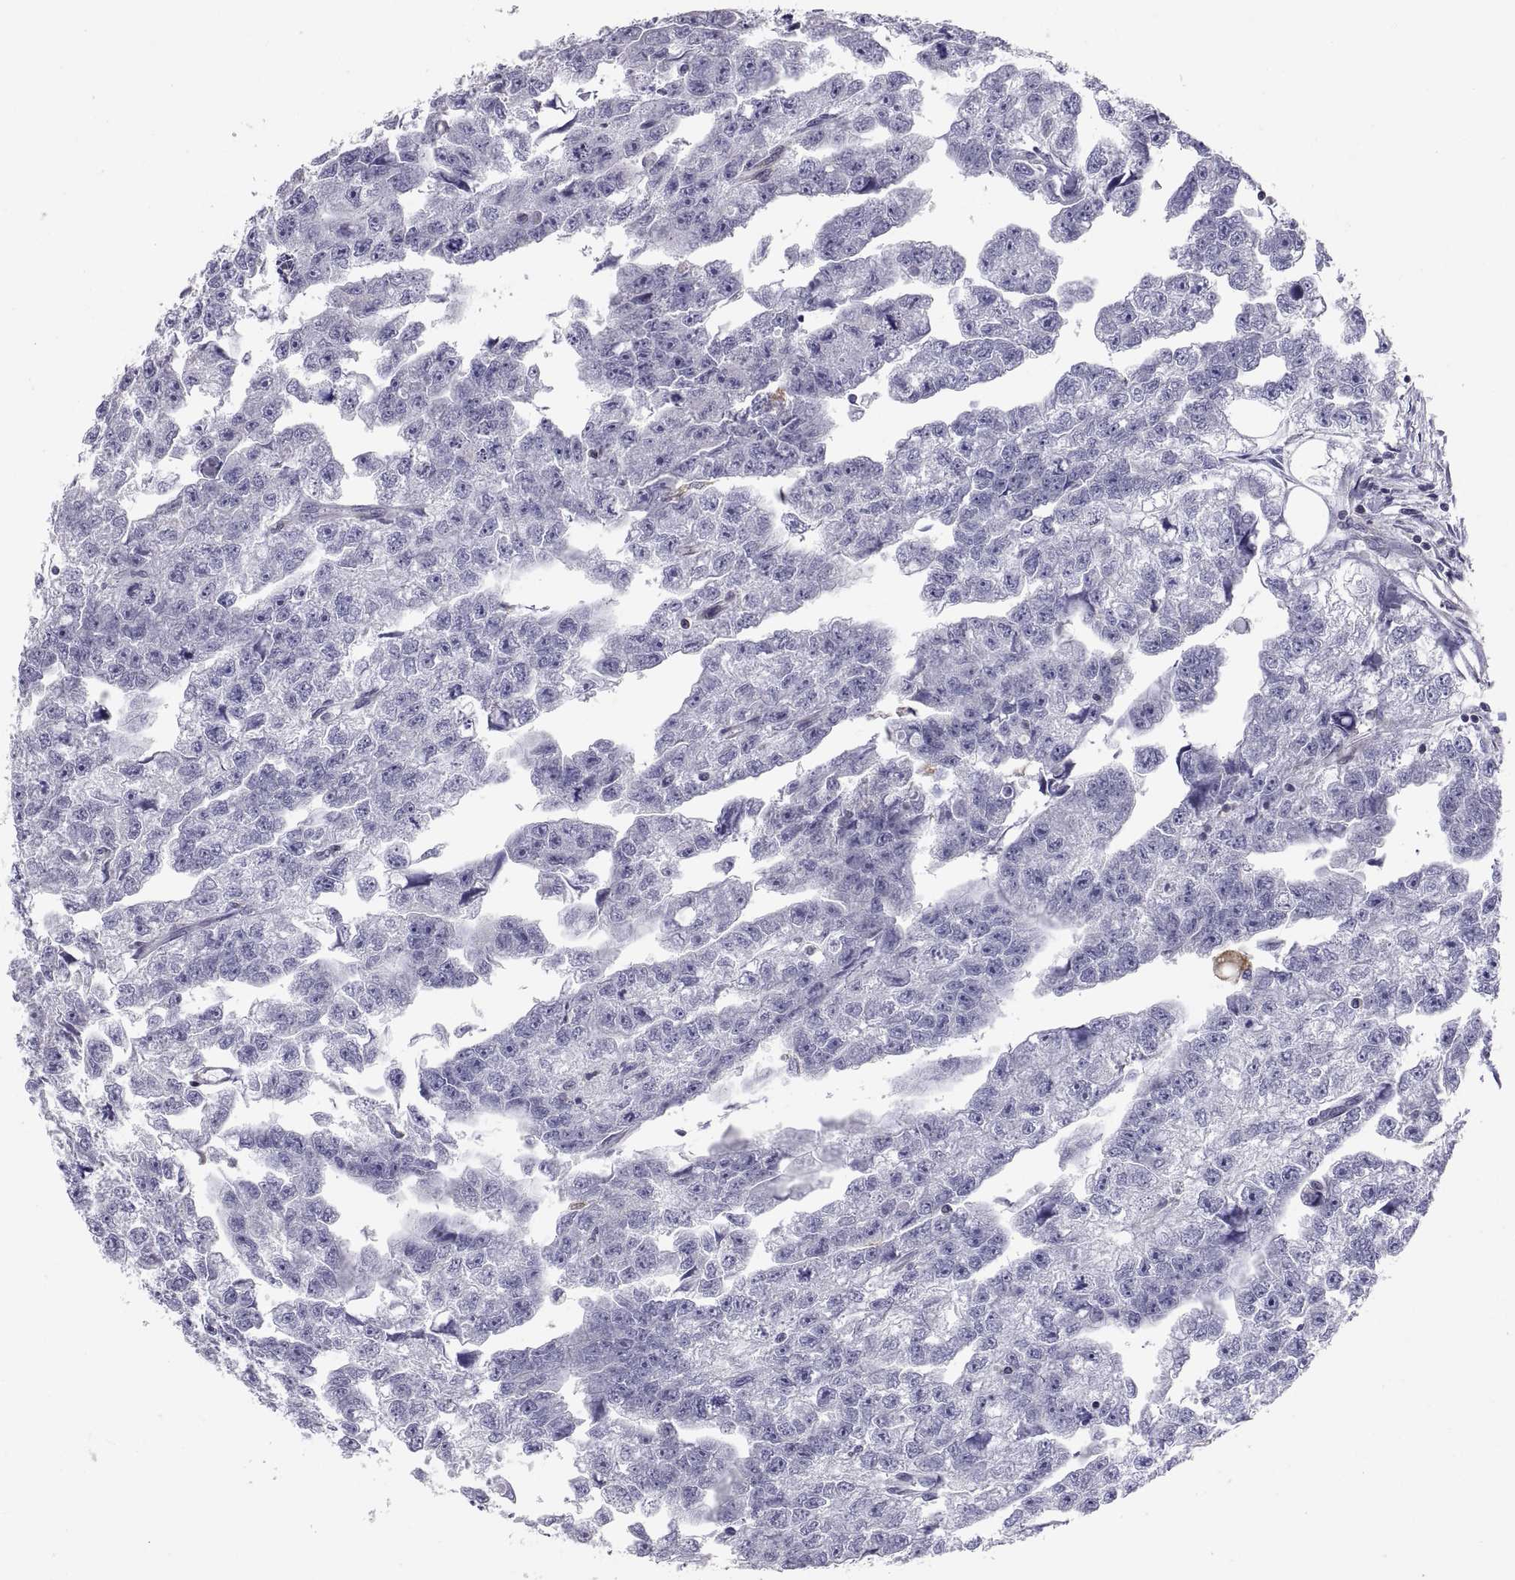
{"staining": {"intensity": "weak", "quantity": "<25%", "location": "cytoplasmic/membranous"}, "tissue": "testis cancer", "cell_type": "Tumor cells", "image_type": "cancer", "snomed": [{"axis": "morphology", "description": "Carcinoma, Embryonal, NOS"}, {"axis": "morphology", "description": "Teratoma, malignant, NOS"}, {"axis": "topography", "description": "Testis"}], "caption": "DAB immunohistochemical staining of human testis embryonal carcinoma reveals no significant expression in tumor cells.", "gene": "ERO1A", "patient": {"sex": "male", "age": 44}}